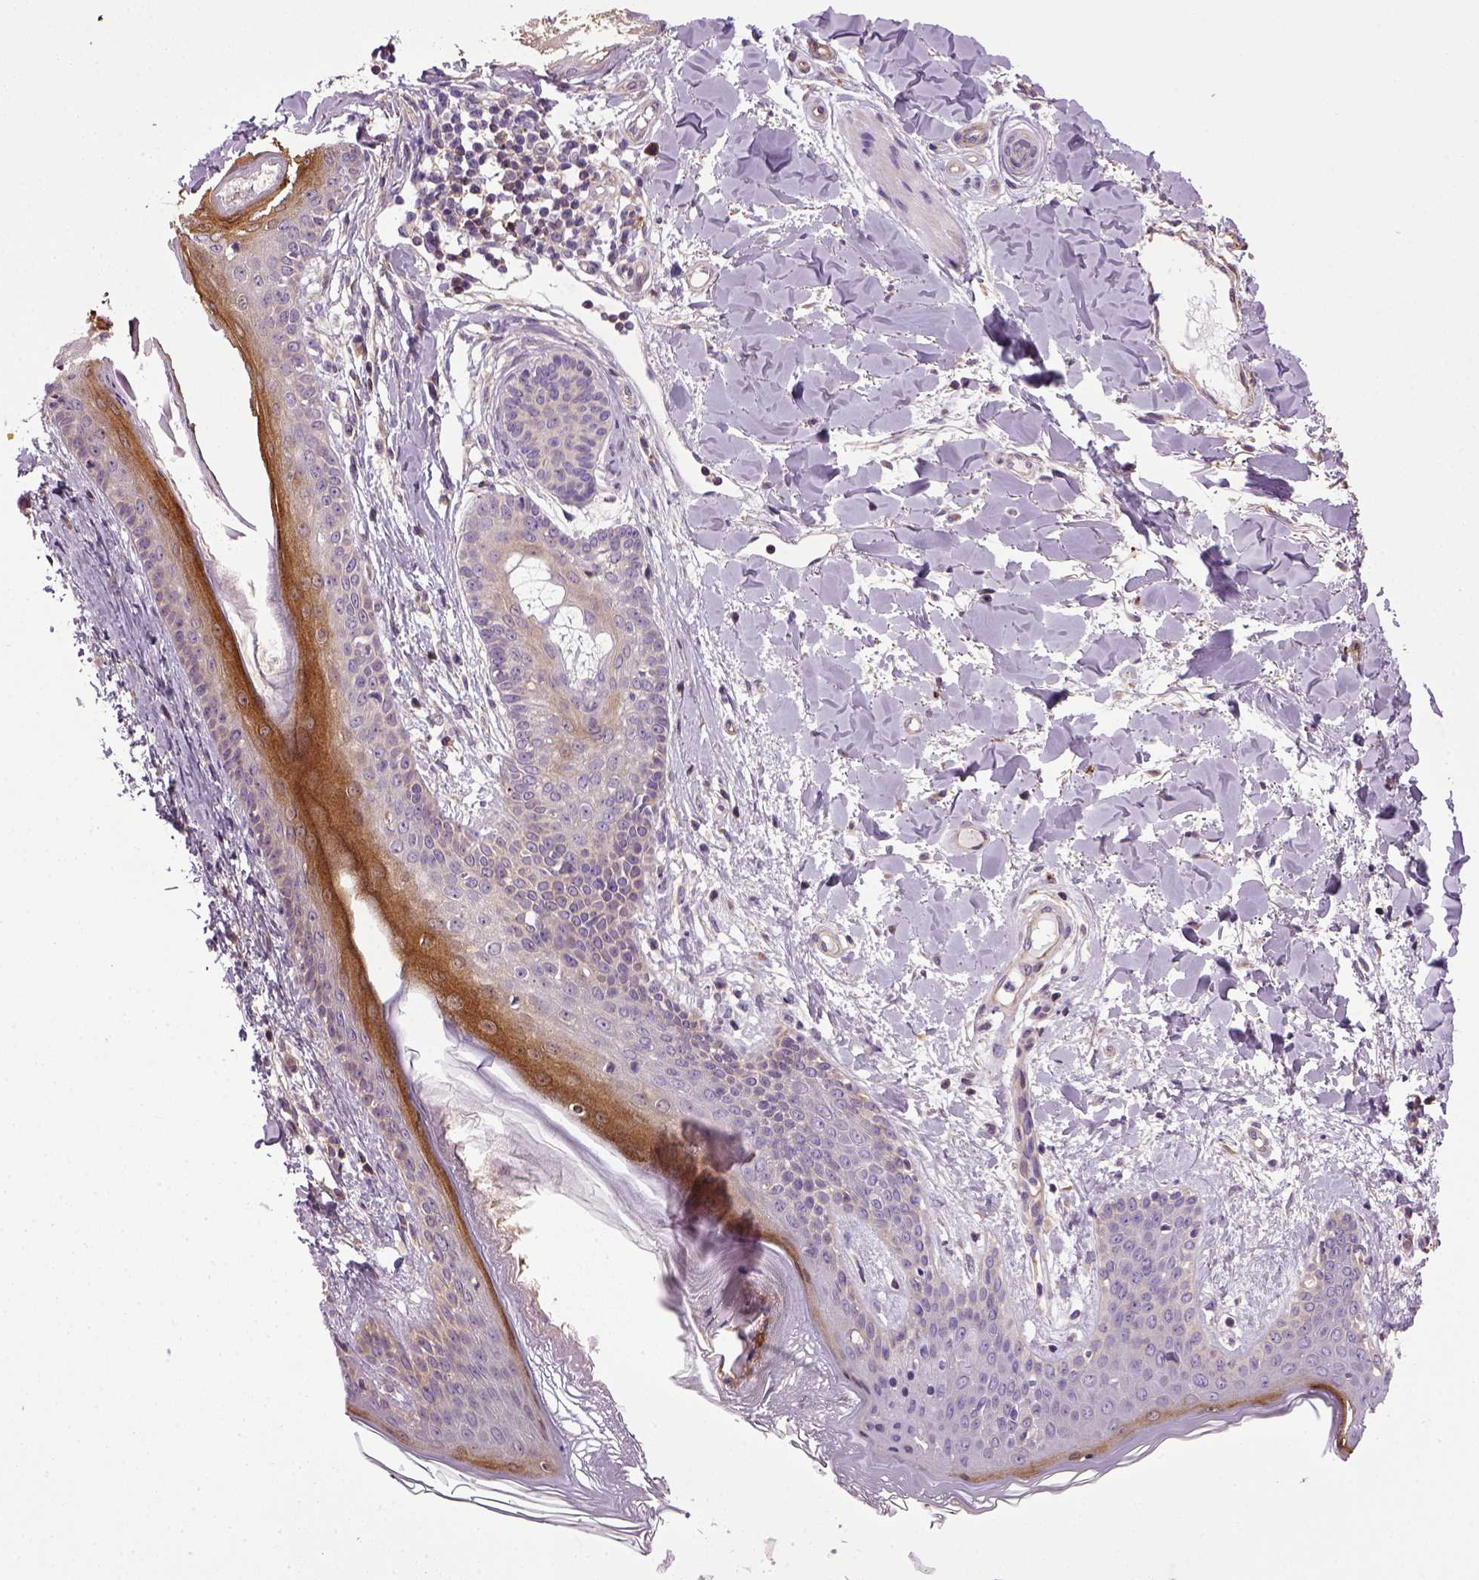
{"staining": {"intensity": "weak", "quantity": ">75%", "location": "cytoplasmic/membranous"}, "tissue": "skin", "cell_type": "Fibroblasts", "image_type": "normal", "snomed": [{"axis": "morphology", "description": "Normal tissue, NOS"}, {"axis": "topography", "description": "Skin"}], "caption": "IHC (DAB (3,3'-diaminobenzidine)) staining of benign human skin exhibits weak cytoplasmic/membranous protein expression in about >75% of fibroblasts.", "gene": "TPRG1", "patient": {"sex": "female", "age": 34}}